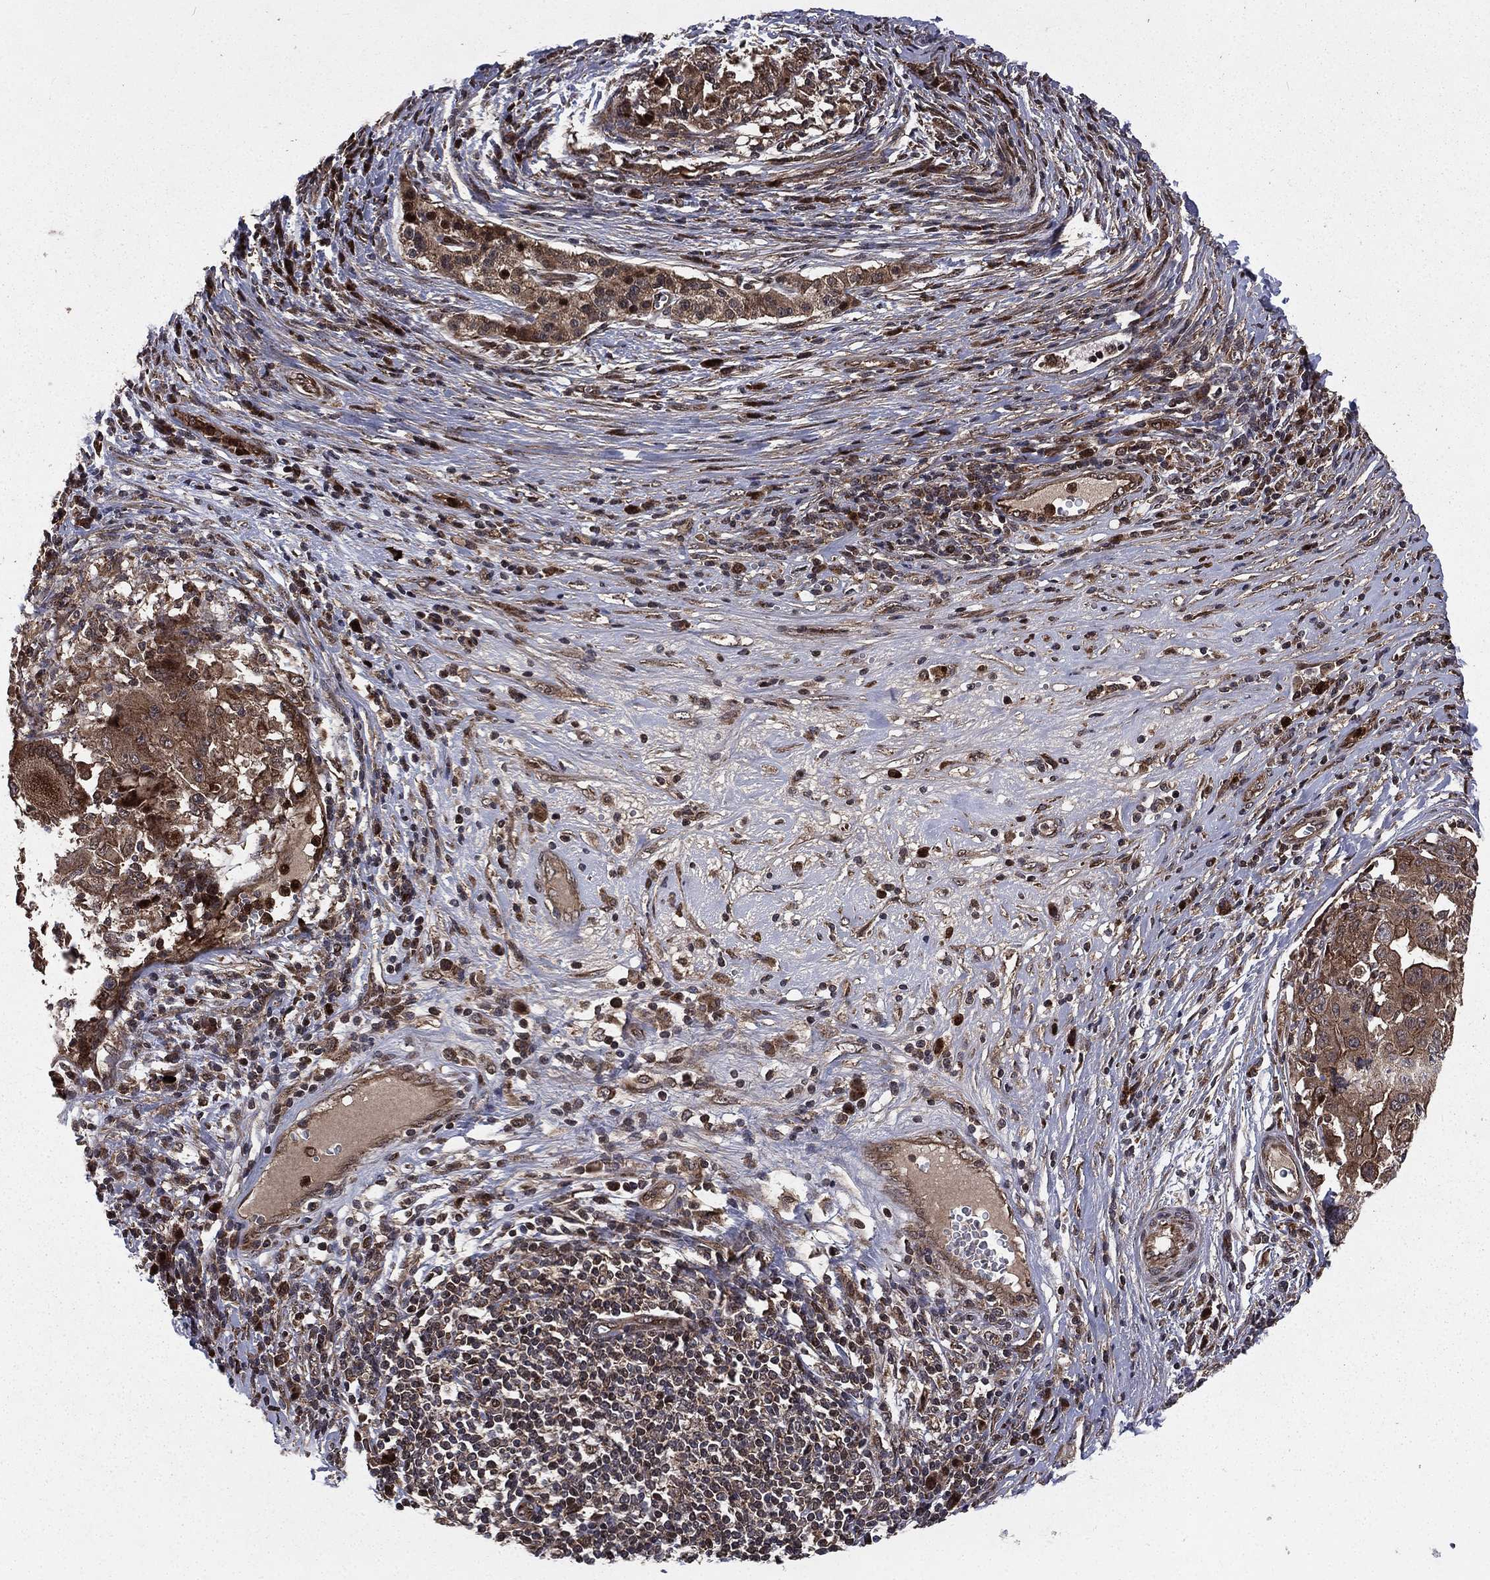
{"staining": {"intensity": "moderate", "quantity": ">75%", "location": "cytoplasmic/membranous"}, "tissue": "pancreatic cancer", "cell_type": "Tumor cells", "image_type": "cancer", "snomed": [{"axis": "morphology", "description": "Adenocarcinoma, NOS"}, {"axis": "topography", "description": "Pancreas"}], "caption": "This histopathology image reveals IHC staining of pancreatic adenocarcinoma, with medium moderate cytoplasmic/membranous expression in approximately >75% of tumor cells.", "gene": "LENG8", "patient": {"sex": "male", "age": 63}}